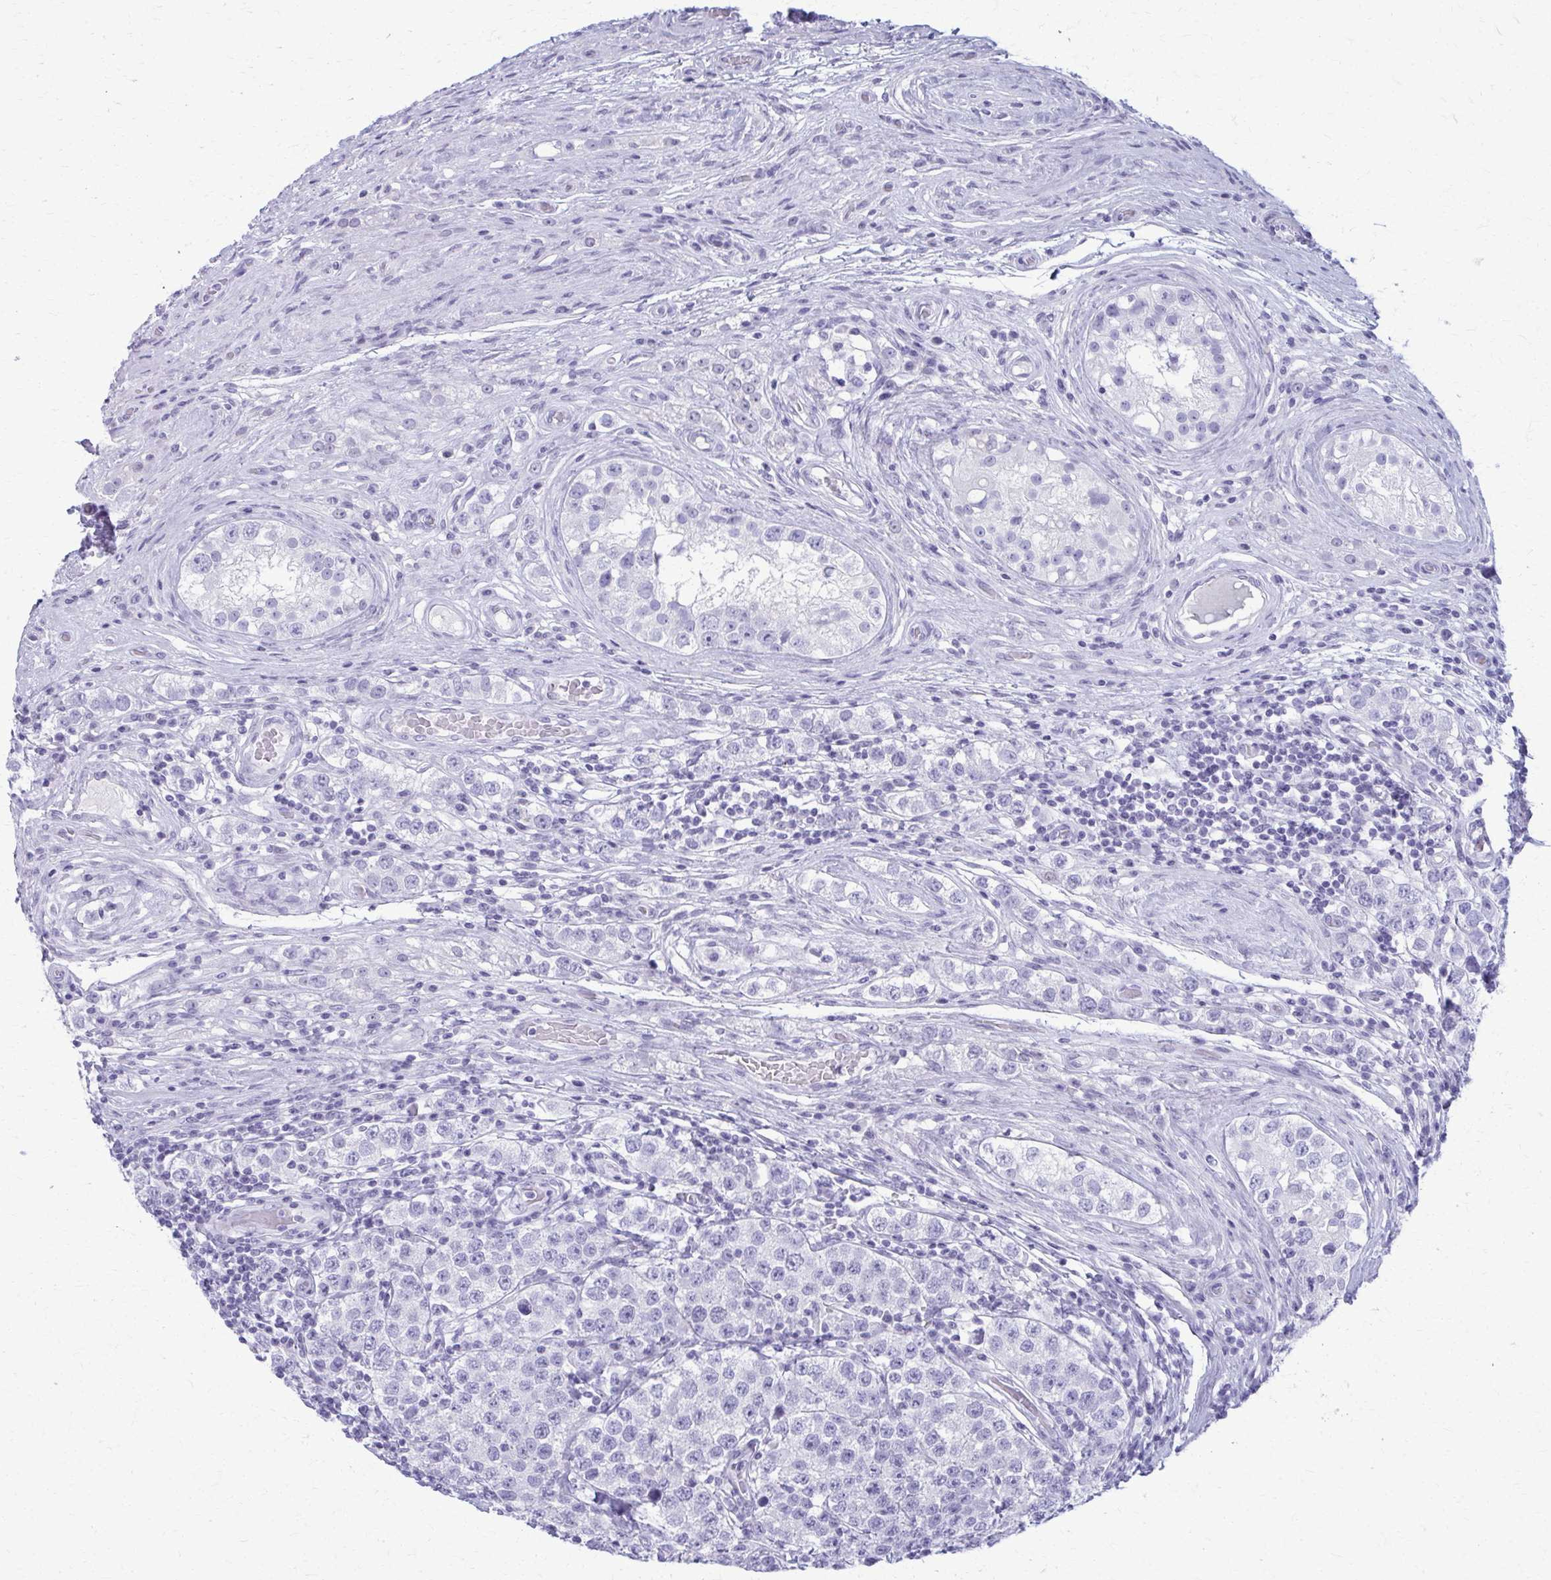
{"staining": {"intensity": "negative", "quantity": "none", "location": "none"}, "tissue": "testis cancer", "cell_type": "Tumor cells", "image_type": "cancer", "snomed": [{"axis": "morphology", "description": "Seminoma, NOS"}, {"axis": "topography", "description": "Testis"}], "caption": "An IHC micrograph of testis seminoma is shown. There is no staining in tumor cells of testis seminoma.", "gene": "ACSM2B", "patient": {"sex": "male", "age": 34}}